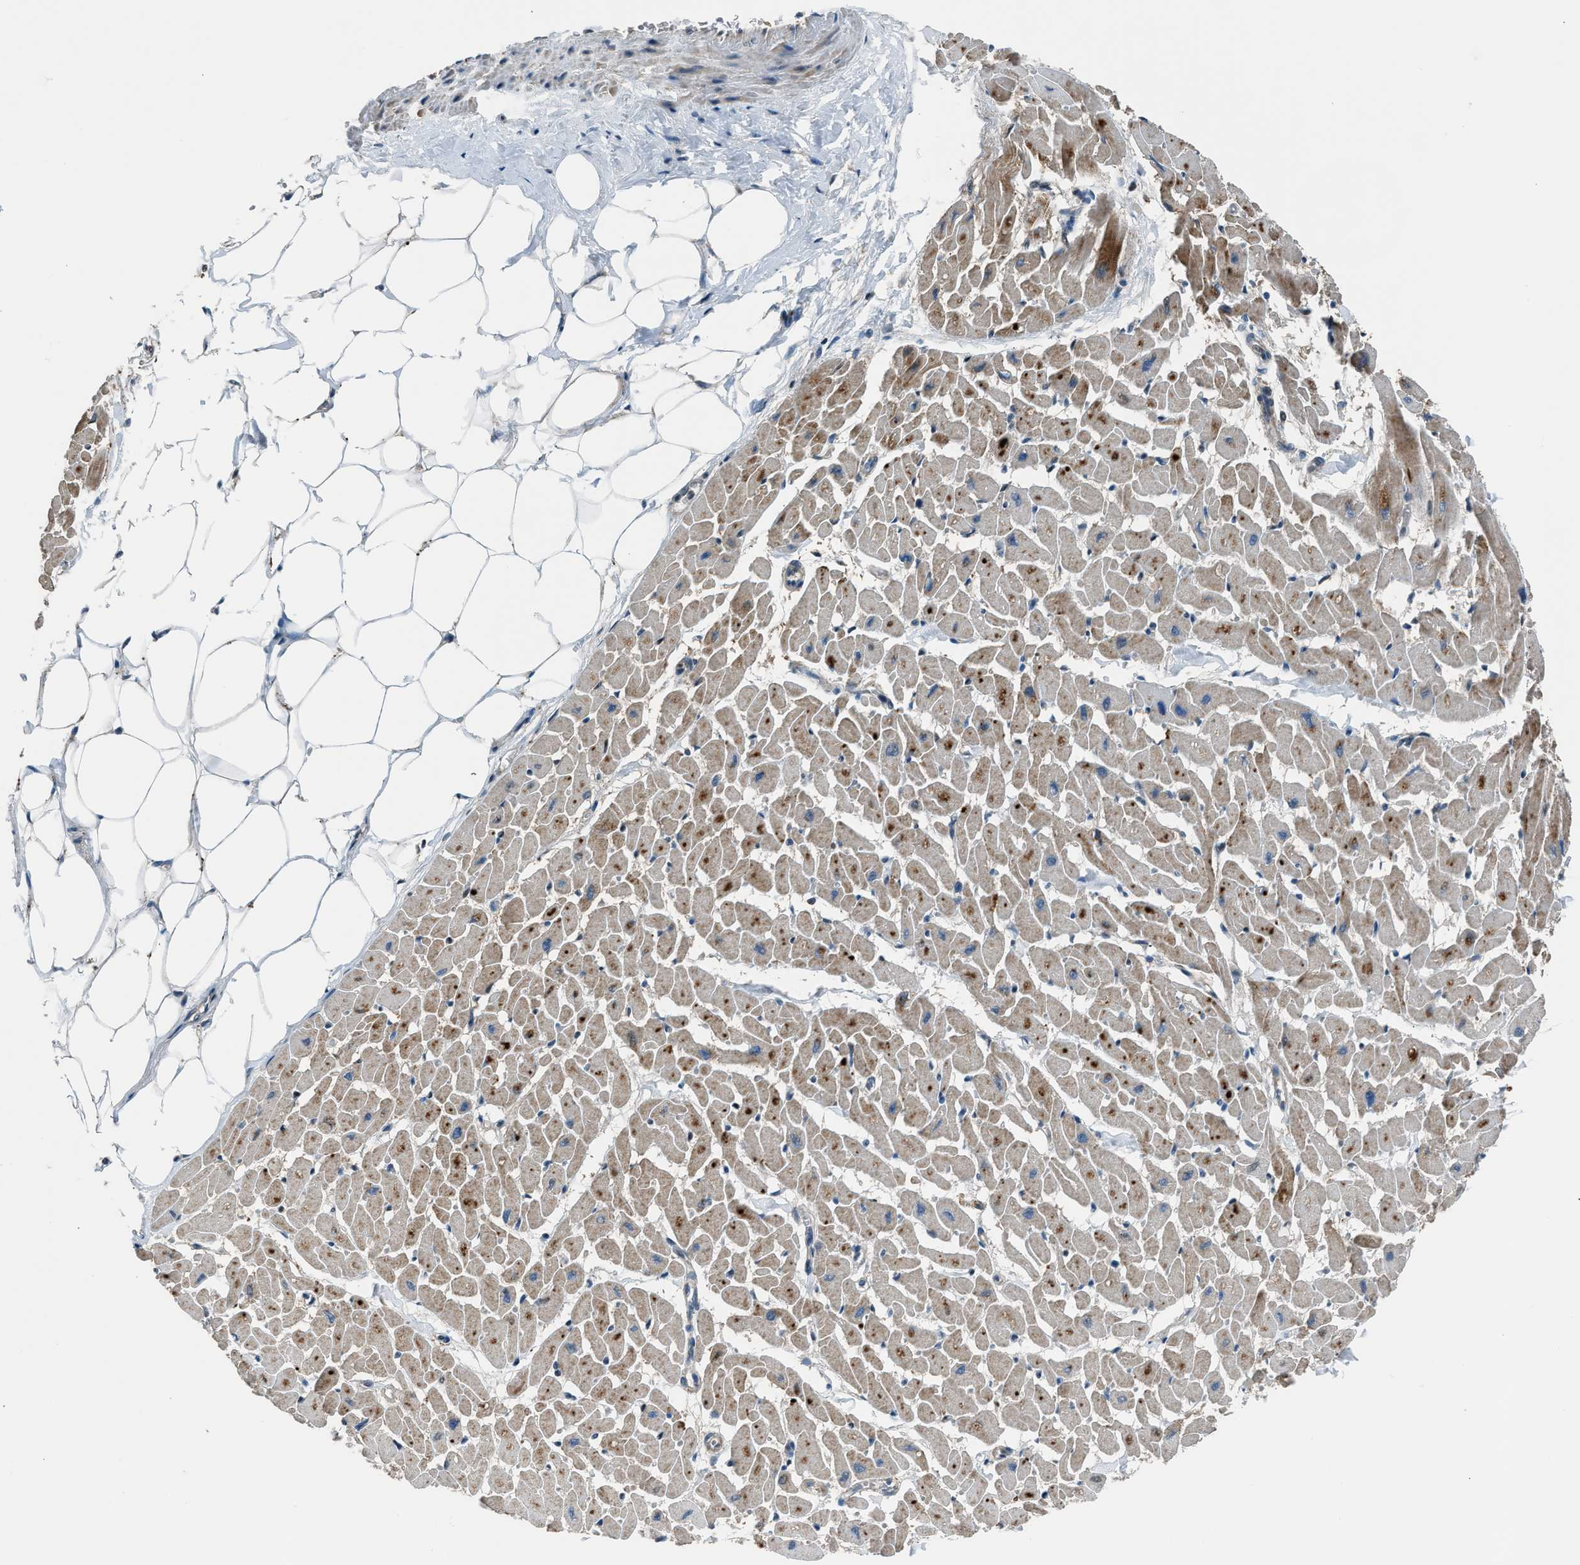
{"staining": {"intensity": "moderate", "quantity": "25%-75%", "location": "cytoplasmic/membranous"}, "tissue": "heart muscle", "cell_type": "Cardiomyocytes", "image_type": "normal", "snomed": [{"axis": "morphology", "description": "Normal tissue, NOS"}, {"axis": "topography", "description": "Heart"}], "caption": "A brown stain shows moderate cytoplasmic/membranous positivity of a protein in cardiomyocytes of benign human heart muscle.", "gene": "LMLN", "patient": {"sex": "female", "age": 19}}